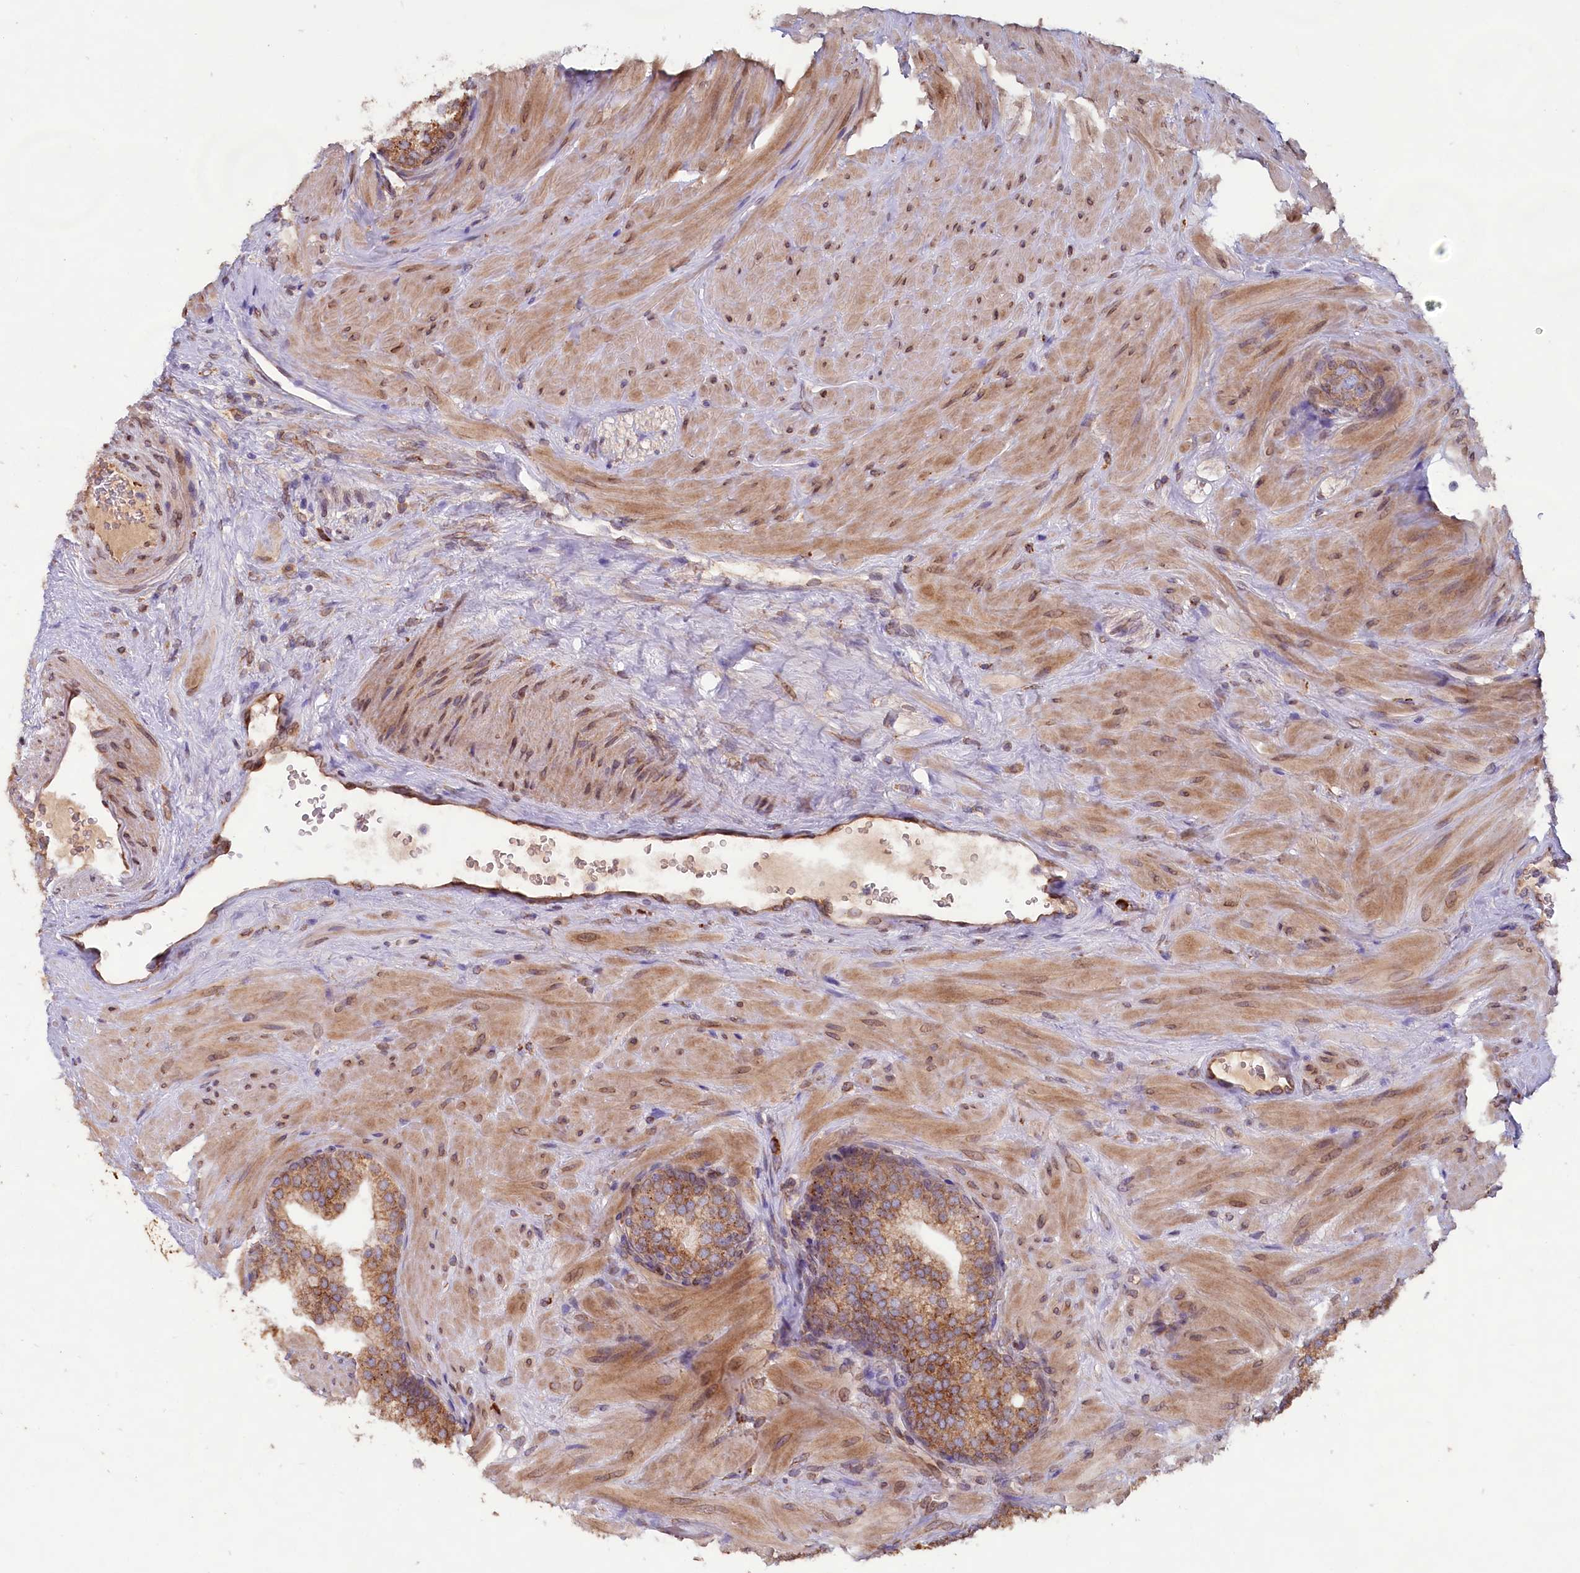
{"staining": {"intensity": "moderate", "quantity": ">75%", "location": "cytoplasmic/membranous"}, "tissue": "prostate", "cell_type": "Glandular cells", "image_type": "normal", "snomed": [{"axis": "morphology", "description": "Normal tissue, NOS"}, {"axis": "topography", "description": "Prostate"}], "caption": "A brown stain labels moderate cytoplasmic/membranous staining of a protein in glandular cells of benign human prostate. (Brightfield microscopy of DAB IHC at high magnification).", "gene": "TBC1D19", "patient": {"sex": "male", "age": 60}}